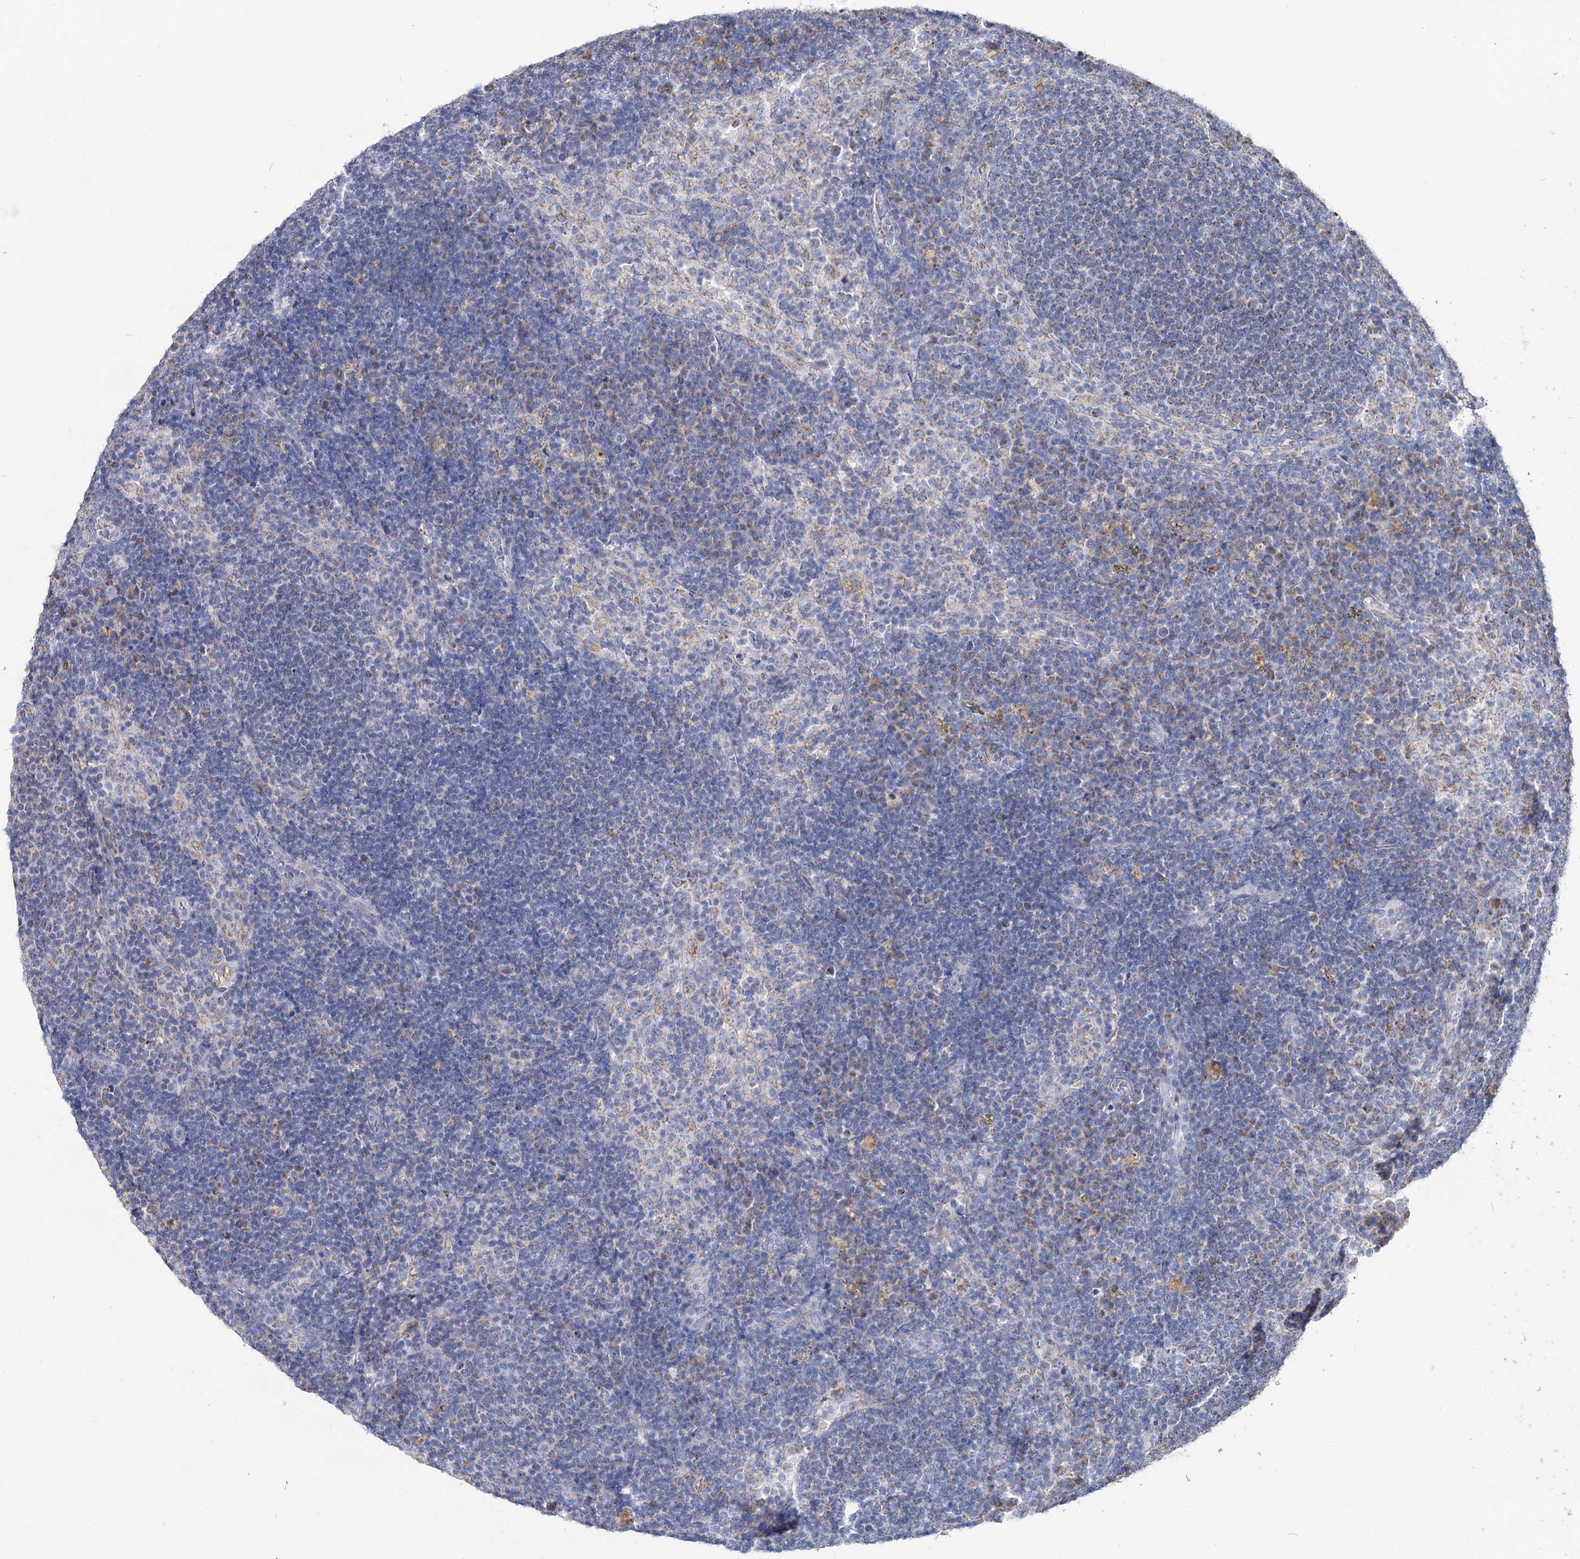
{"staining": {"intensity": "weak", "quantity": "<25%", "location": "cytoplasmic/membranous"}, "tissue": "lymph node", "cell_type": "Germinal center cells", "image_type": "normal", "snomed": [{"axis": "morphology", "description": "Normal tissue, NOS"}, {"axis": "topography", "description": "Lymph node"}], "caption": "Human lymph node stained for a protein using immunohistochemistry (IHC) reveals no staining in germinal center cells.", "gene": "MCCC2", "patient": {"sex": "female", "age": 70}}